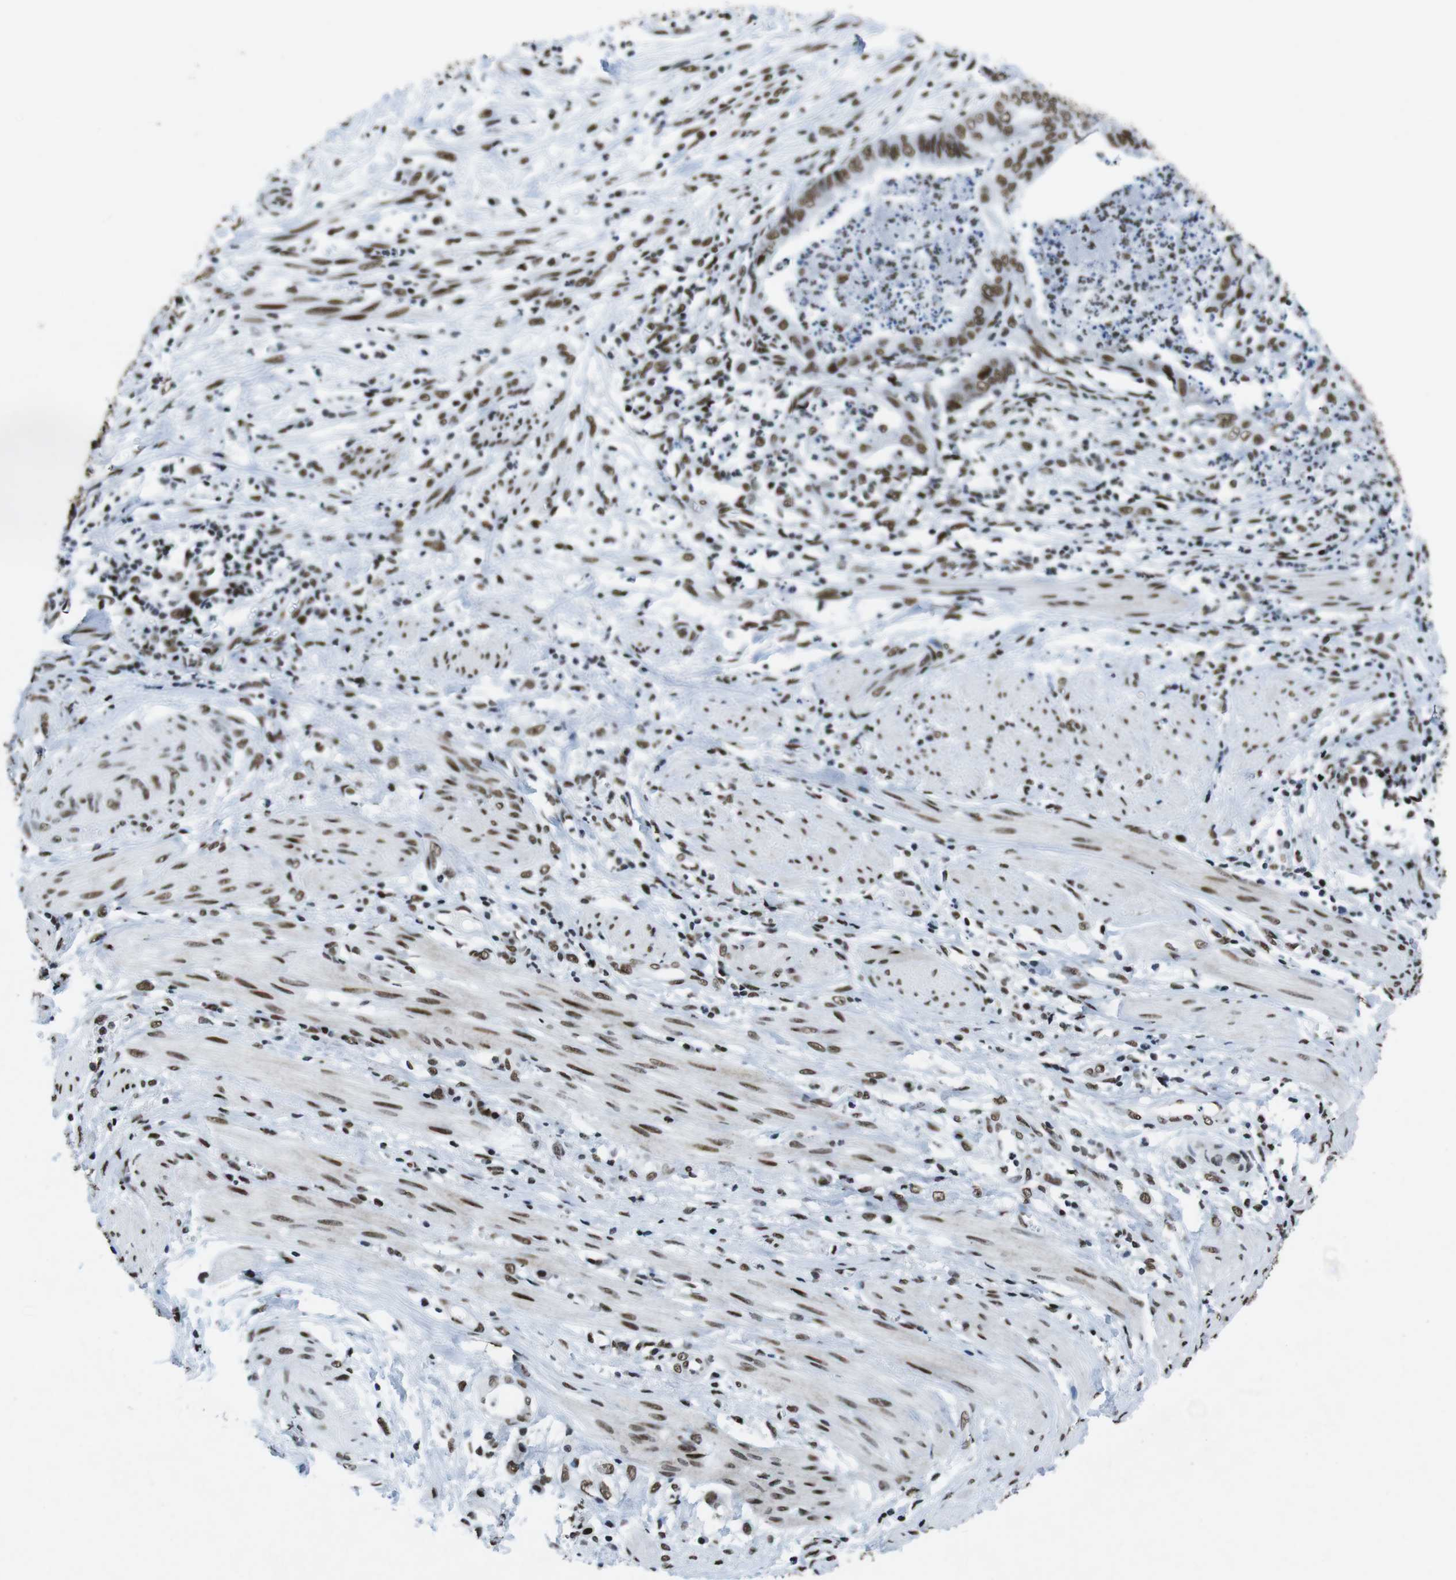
{"staining": {"intensity": "moderate", "quantity": ">75%", "location": "nuclear"}, "tissue": "endometrial cancer", "cell_type": "Tumor cells", "image_type": "cancer", "snomed": [{"axis": "morphology", "description": "Necrosis, NOS"}, {"axis": "morphology", "description": "Adenocarcinoma, NOS"}, {"axis": "topography", "description": "Endometrium"}], "caption": "Protein staining demonstrates moderate nuclear positivity in approximately >75% of tumor cells in adenocarcinoma (endometrial). (Stains: DAB in brown, nuclei in blue, Microscopy: brightfield microscopy at high magnification).", "gene": "CITED2", "patient": {"sex": "female", "age": 79}}